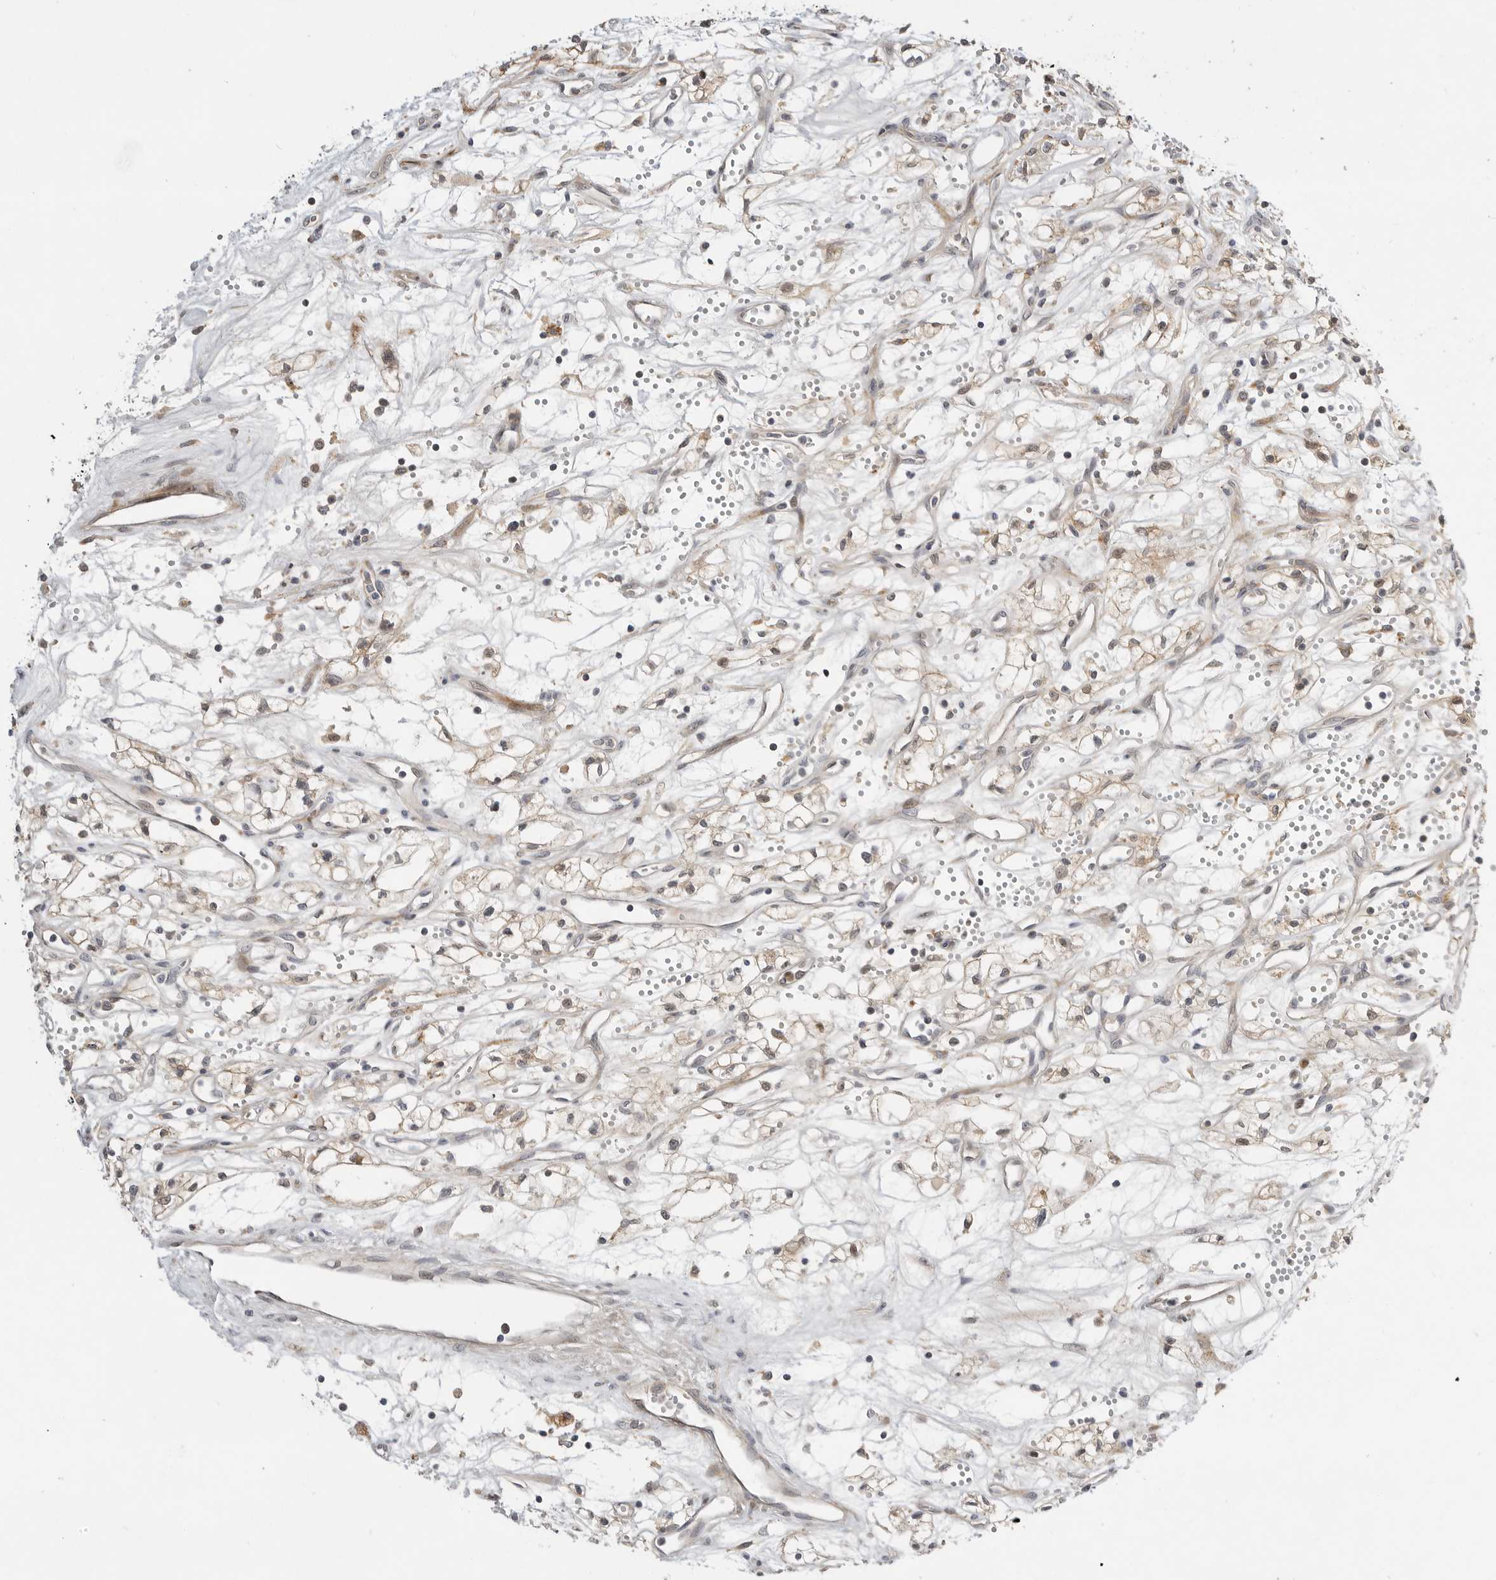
{"staining": {"intensity": "negative", "quantity": "none", "location": "none"}, "tissue": "renal cancer", "cell_type": "Tumor cells", "image_type": "cancer", "snomed": [{"axis": "morphology", "description": "Adenocarcinoma, NOS"}, {"axis": "topography", "description": "Kidney"}], "caption": "High magnification brightfield microscopy of renal cancer stained with DAB (3,3'-diaminobenzidine) (brown) and counterstained with hematoxylin (blue): tumor cells show no significant staining.", "gene": "CSNK1G3", "patient": {"sex": "male", "age": 59}}